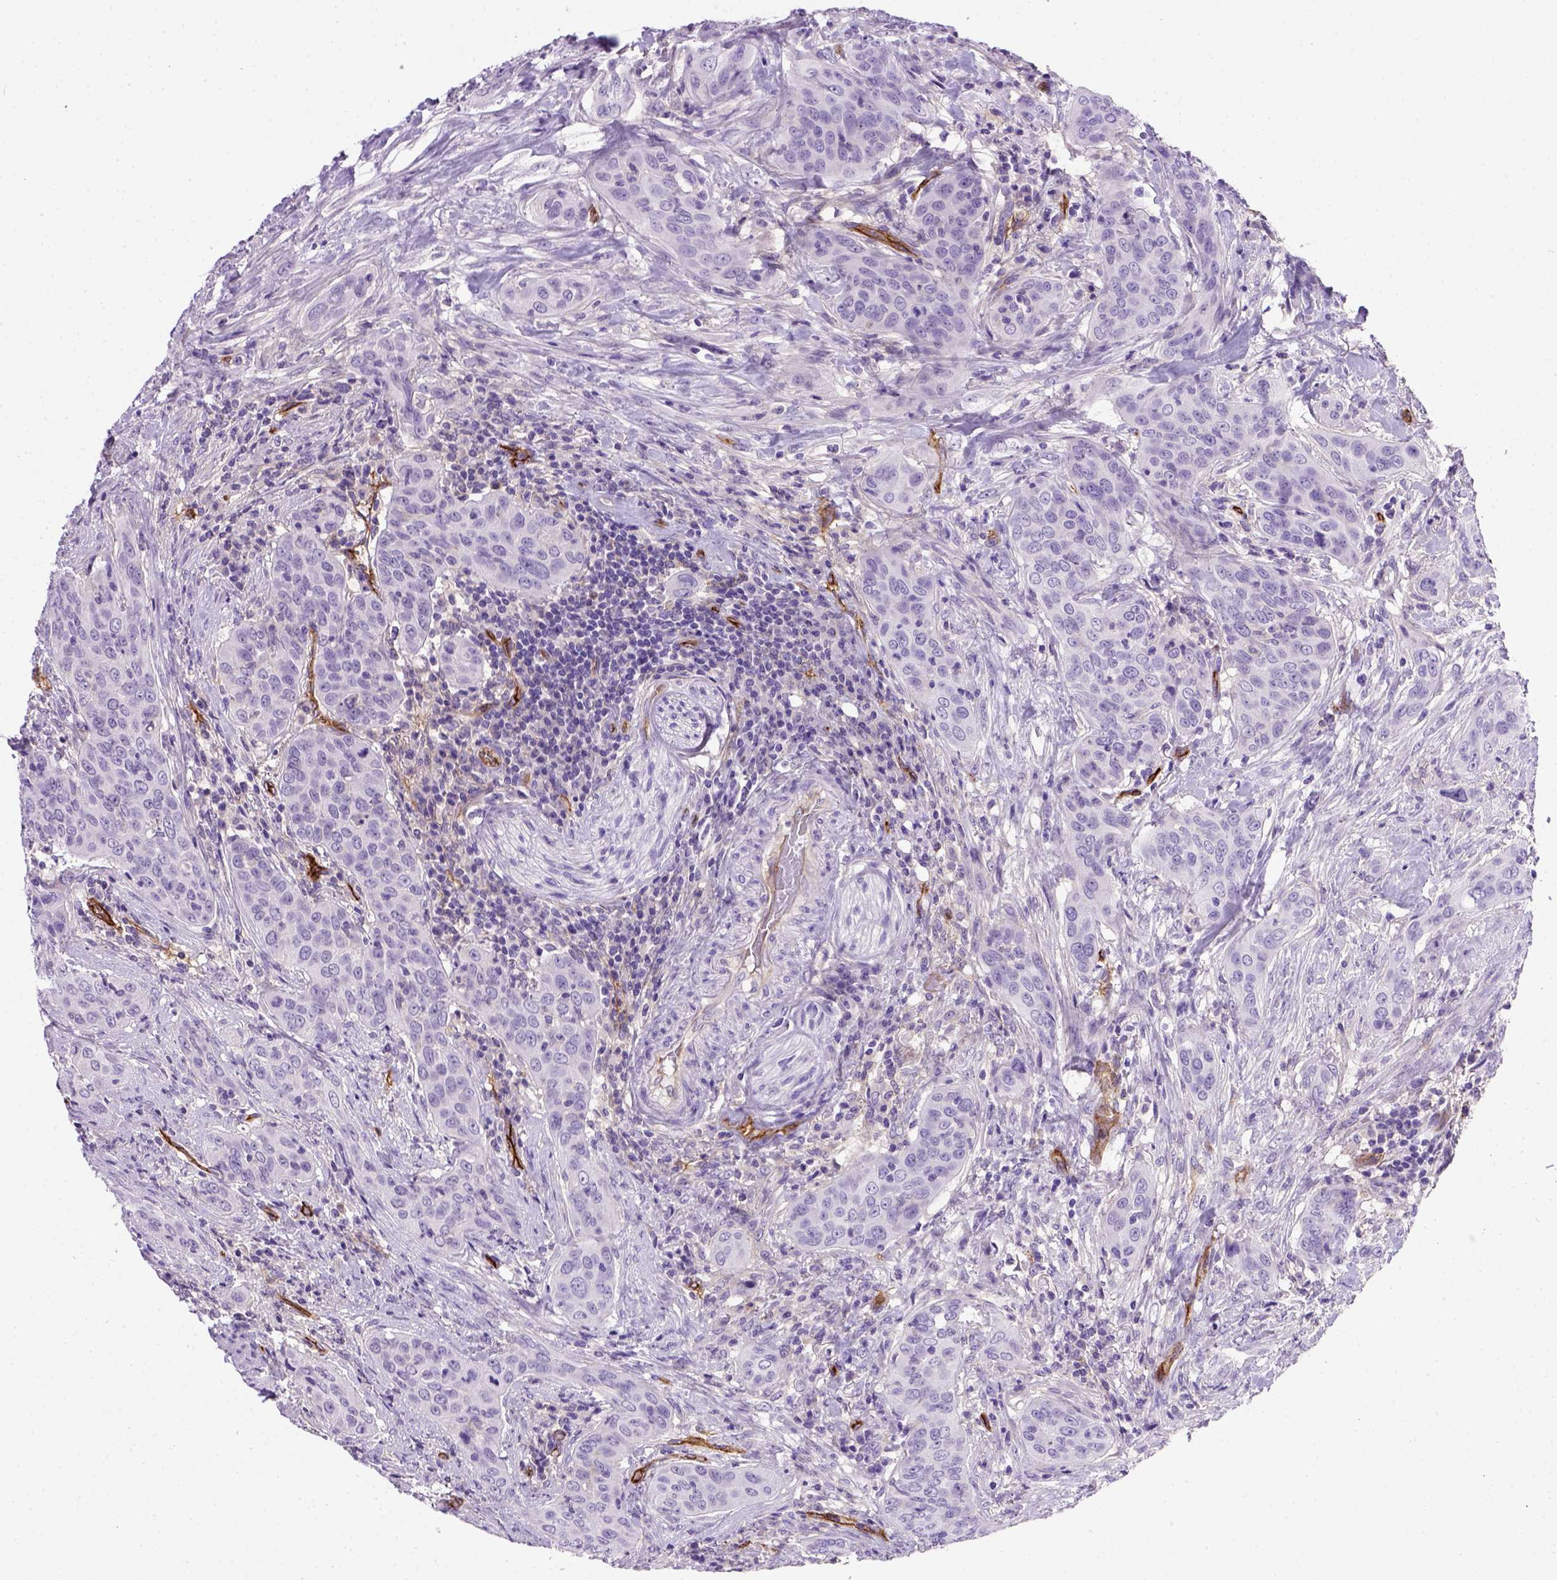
{"staining": {"intensity": "negative", "quantity": "none", "location": "none"}, "tissue": "urothelial cancer", "cell_type": "Tumor cells", "image_type": "cancer", "snomed": [{"axis": "morphology", "description": "Urothelial carcinoma, High grade"}, {"axis": "topography", "description": "Urinary bladder"}], "caption": "This is a histopathology image of IHC staining of urothelial carcinoma (high-grade), which shows no expression in tumor cells.", "gene": "ENG", "patient": {"sex": "male", "age": 82}}